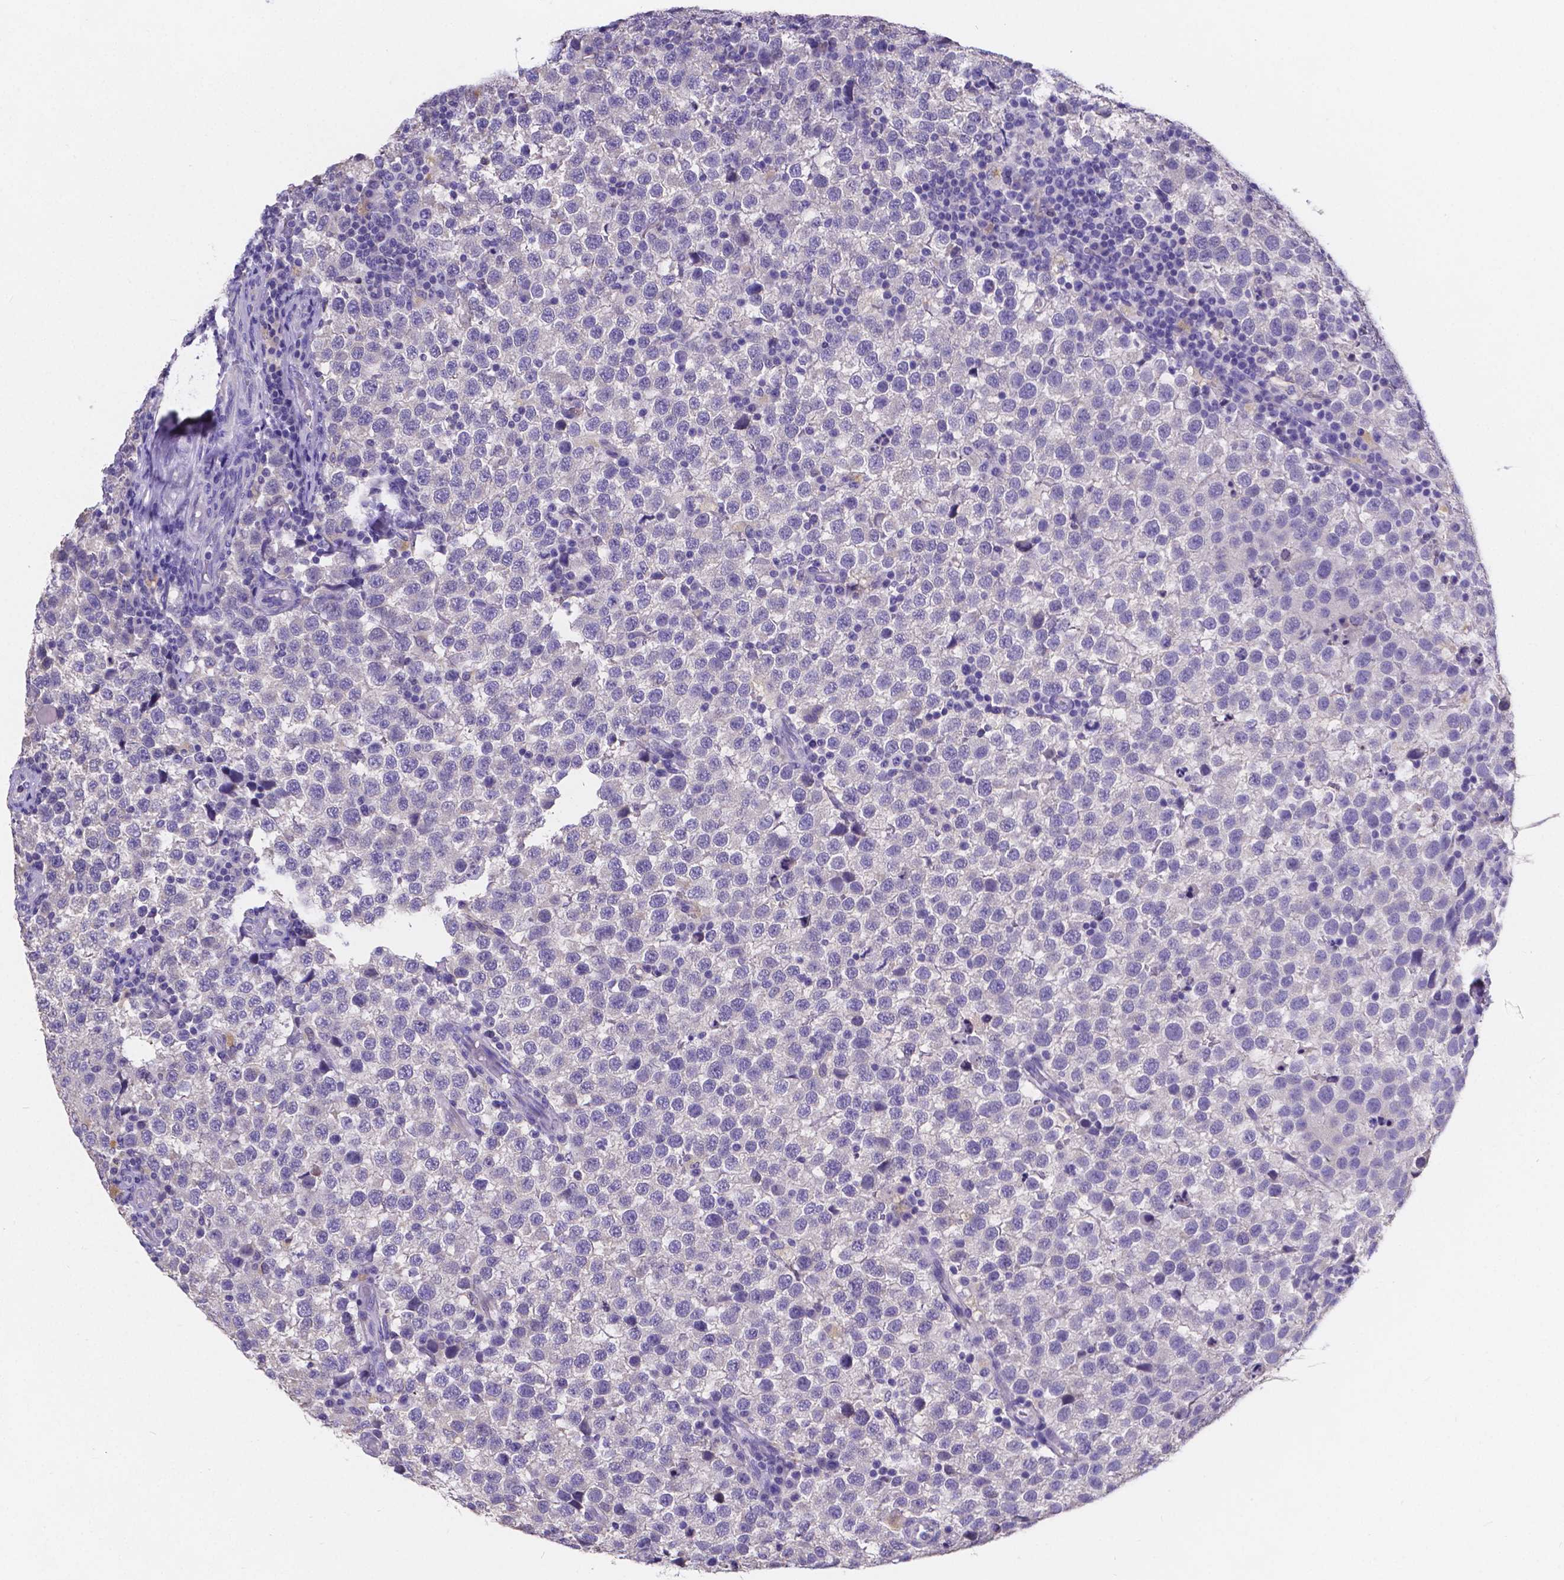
{"staining": {"intensity": "negative", "quantity": "none", "location": "none"}, "tissue": "testis cancer", "cell_type": "Tumor cells", "image_type": "cancer", "snomed": [{"axis": "morphology", "description": "Seminoma, NOS"}, {"axis": "topography", "description": "Testis"}], "caption": "This is an immunohistochemistry (IHC) image of testis cancer. There is no positivity in tumor cells.", "gene": "ATP6V1D", "patient": {"sex": "male", "age": 34}}